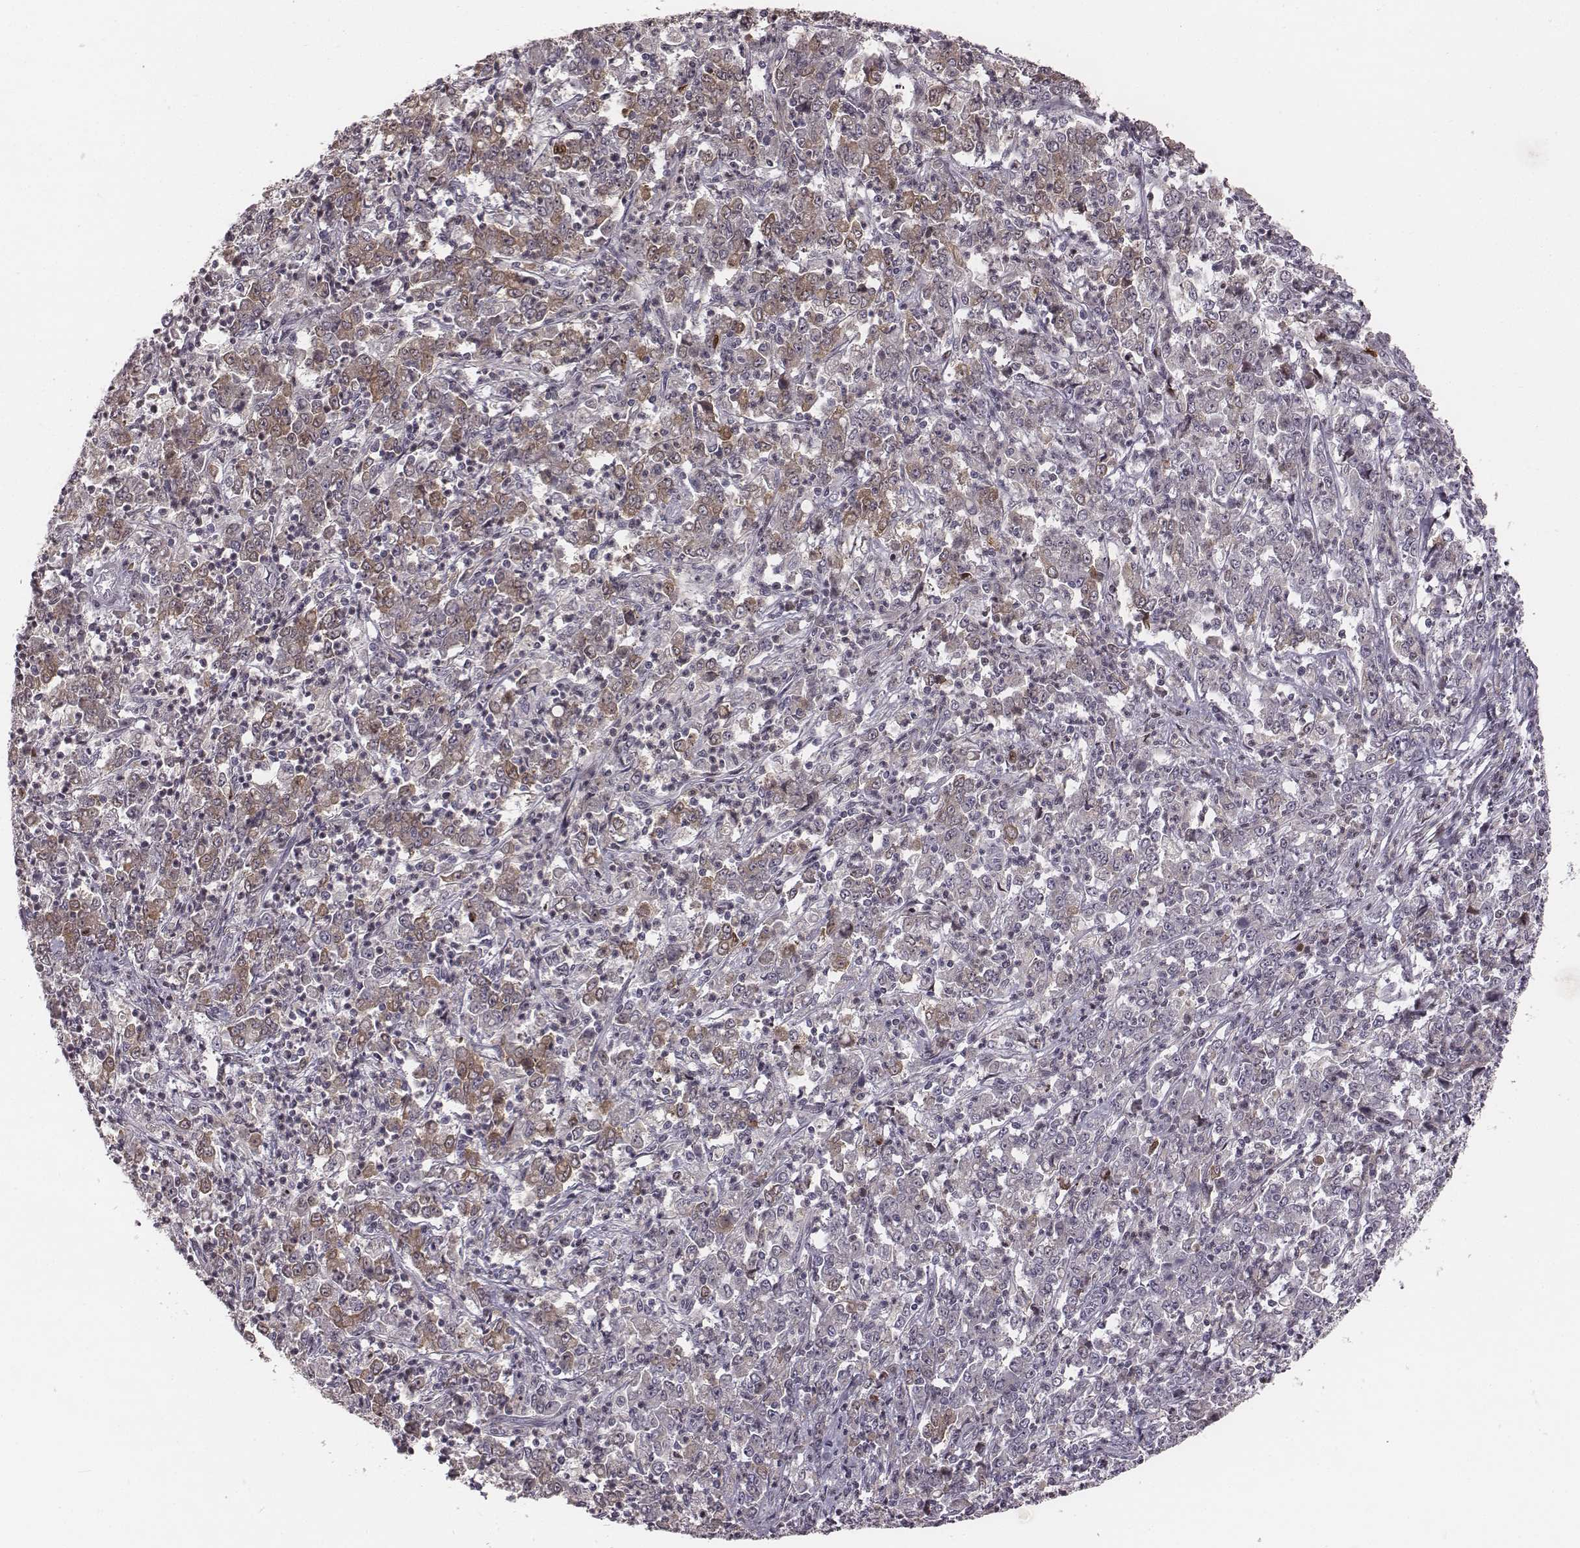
{"staining": {"intensity": "moderate", "quantity": "25%-75%", "location": "cytoplasmic/membranous"}, "tissue": "stomach cancer", "cell_type": "Tumor cells", "image_type": "cancer", "snomed": [{"axis": "morphology", "description": "Adenocarcinoma, NOS"}, {"axis": "topography", "description": "Stomach, lower"}], "caption": "Moderate cytoplasmic/membranous protein positivity is identified in approximately 25%-75% of tumor cells in stomach adenocarcinoma.", "gene": "NDC1", "patient": {"sex": "female", "age": 71}}